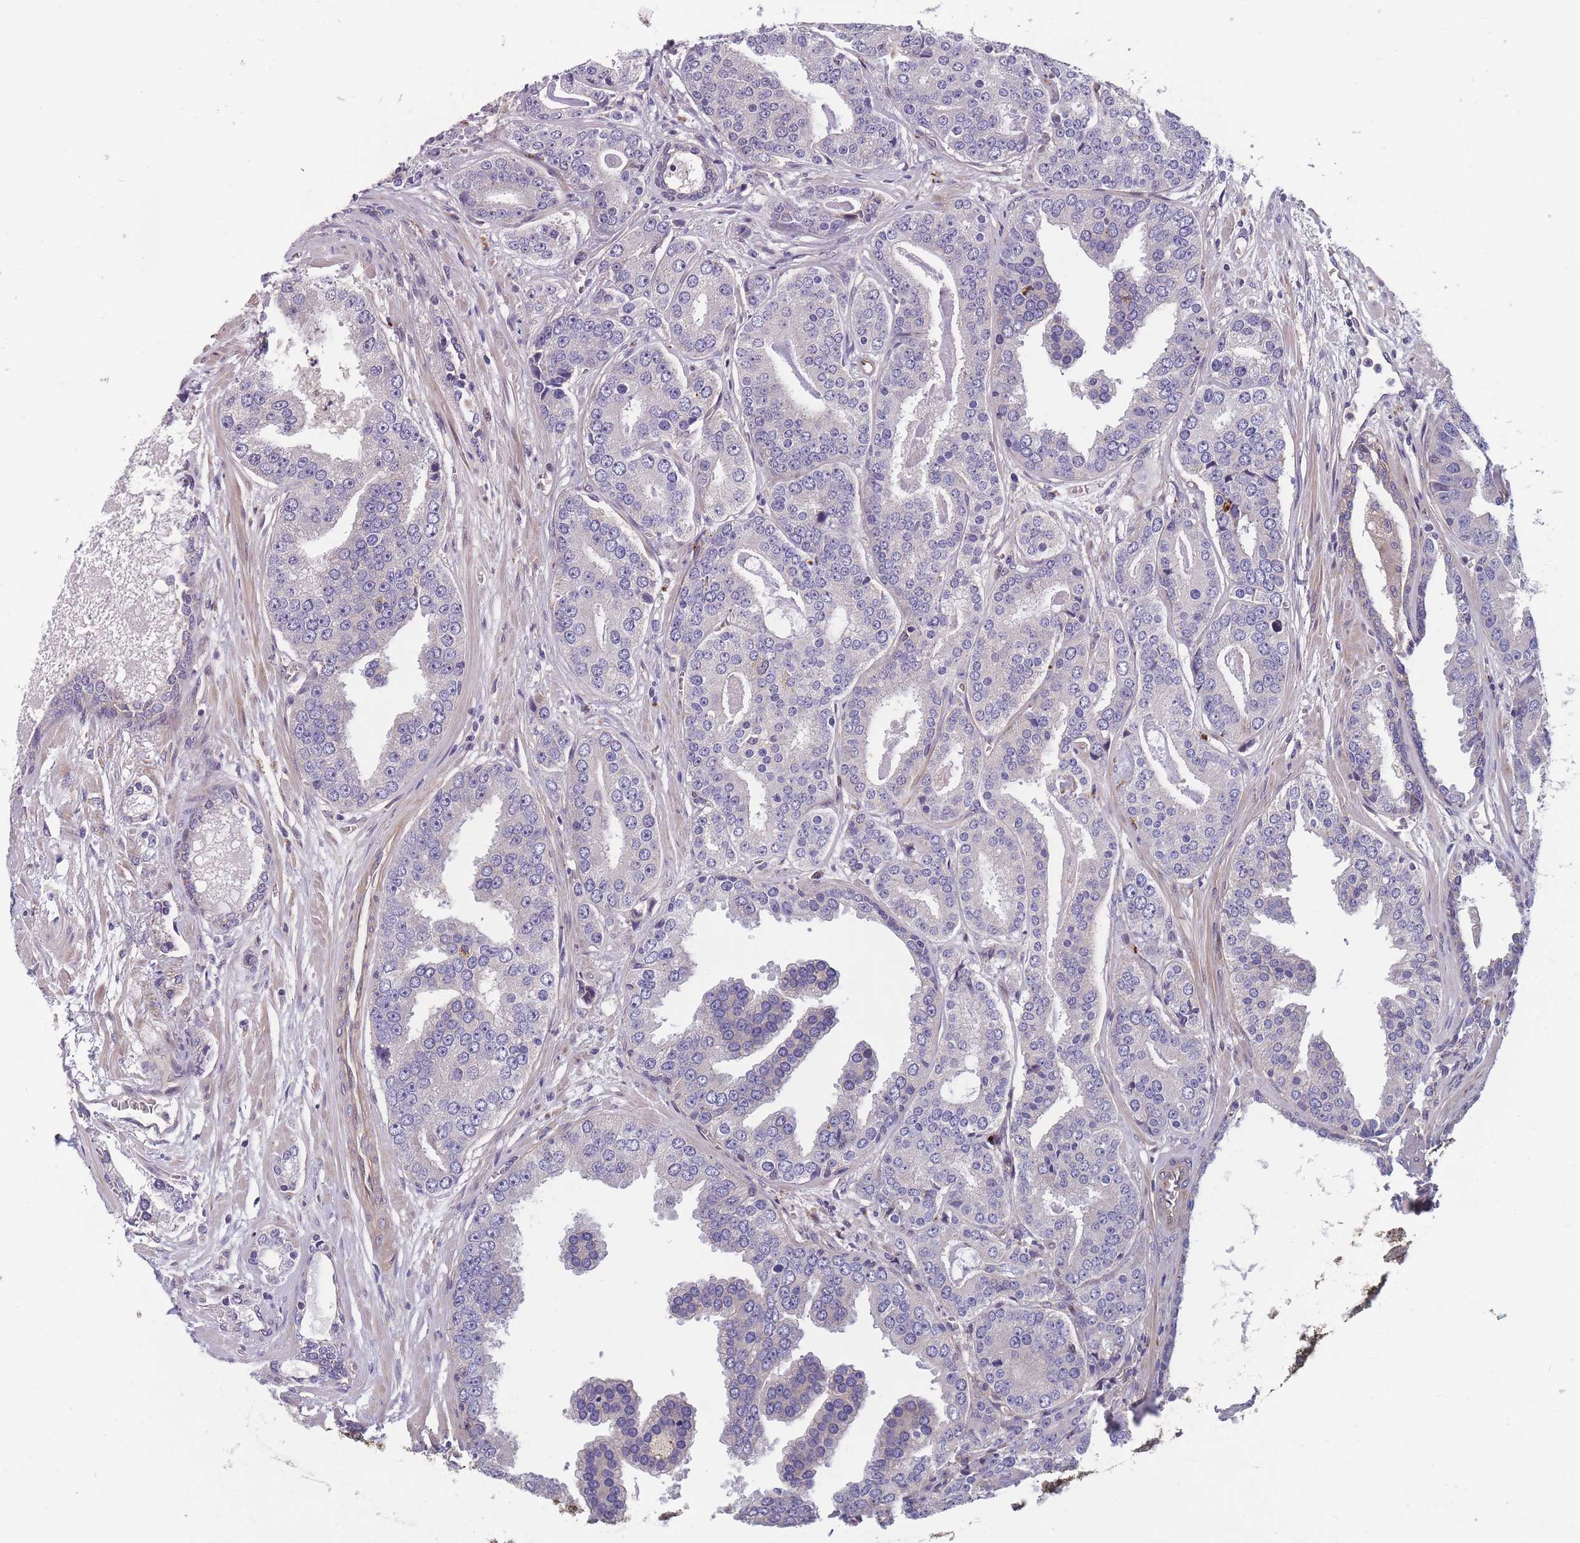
{"staining": {"intensity": "negative", "quantity": "none", "location": "none"}, "tissue": "prostate cancer", "cell_type": "Tumor cells", "image_type": "cancer", "snomed": [{"axis": "morphology", "description": "Adenocarcinoma, High grade"}, {"axis": "topography", "description": "Prostate"}], "caption": "The image displays no significant expression in tumor cells of prostate cancer.", "gene": "FAM83F", "patient": {"sex": "male", "age": 71}}